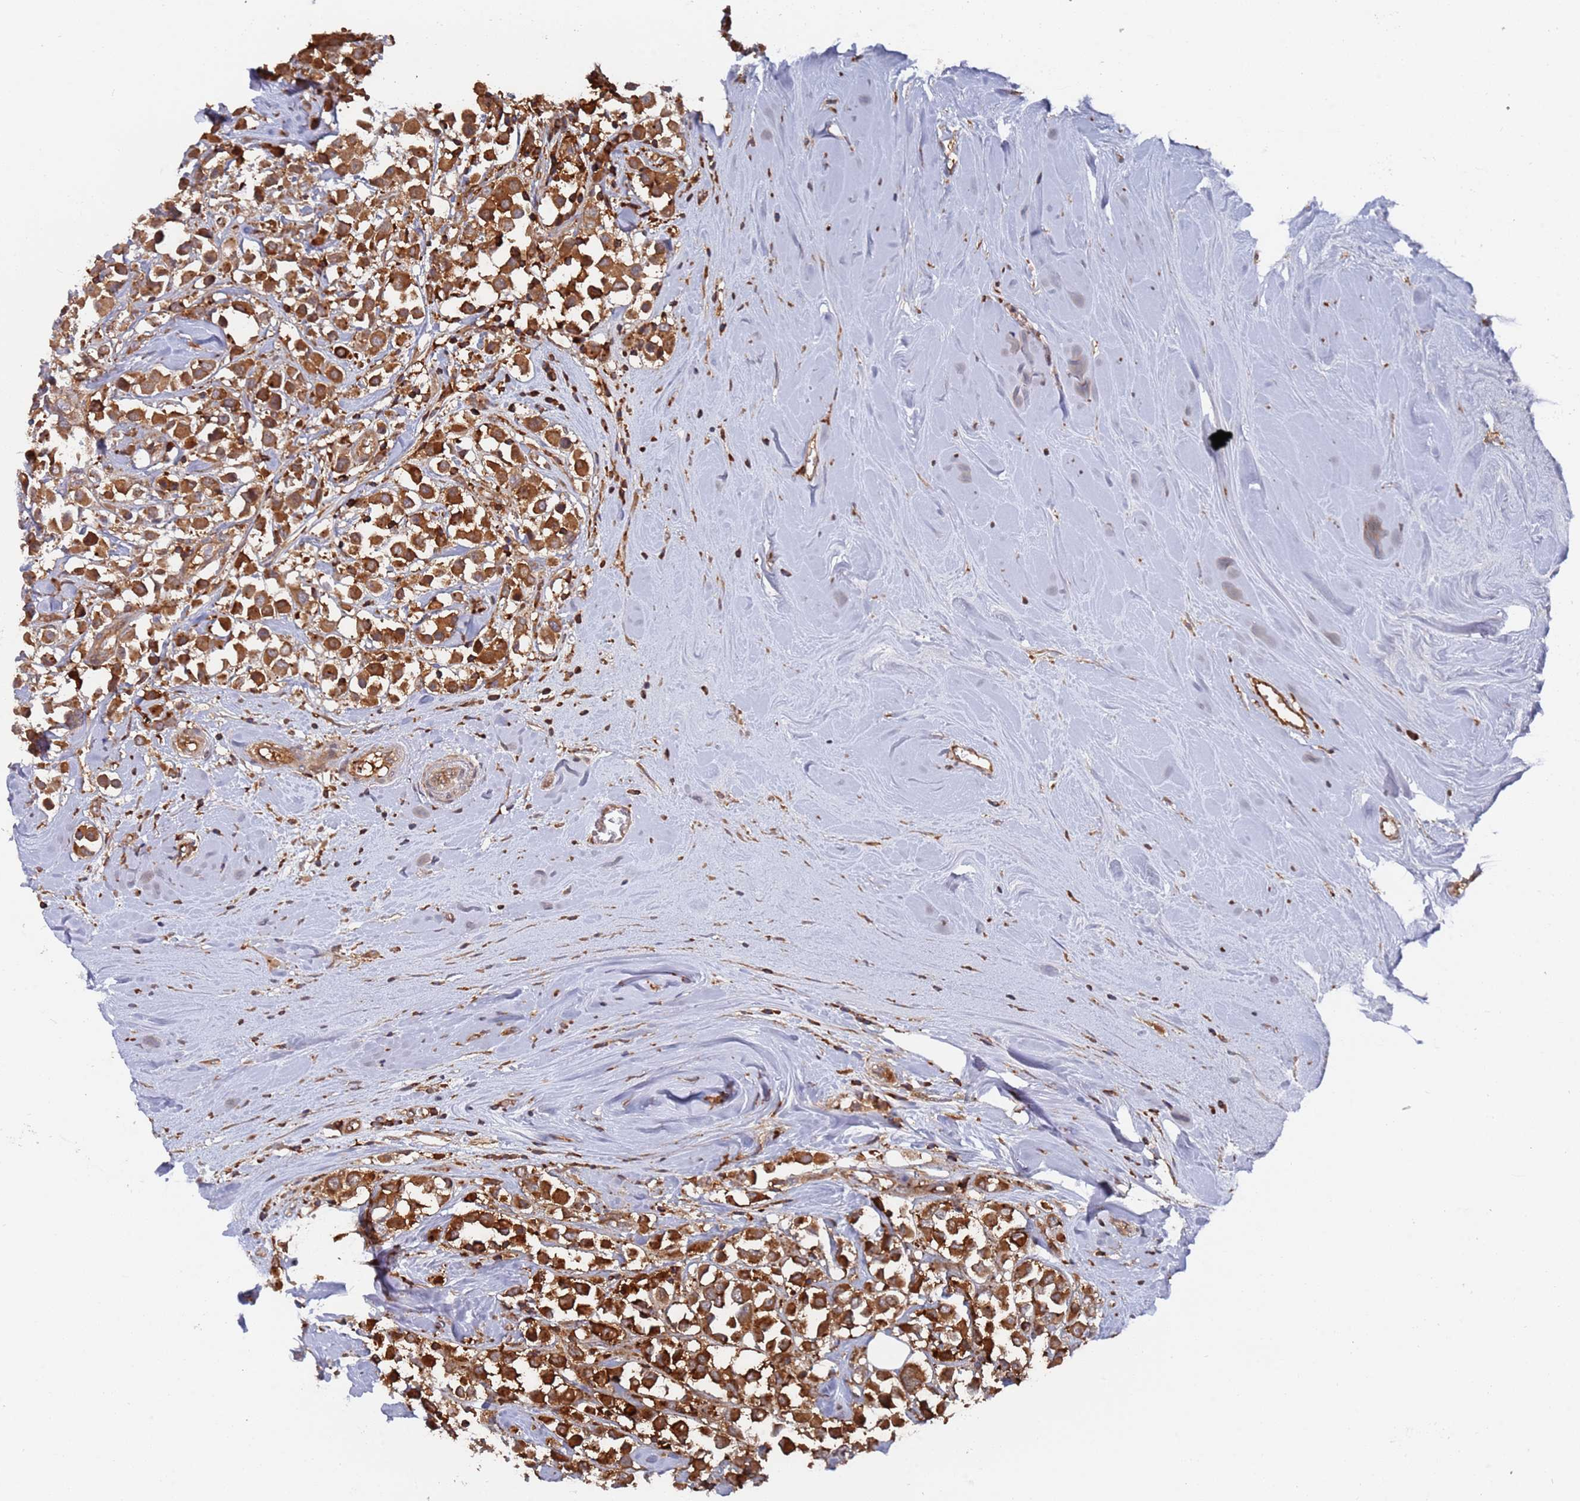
{"staining": {"intensity": "strong", "quantity": ">75%", "location": "cytoplasmic/membranous"}, "tissue": "breast cancer", "cell_type": "Tumor cells", "image_type": "cancer", "snomed": [{"axis": "morphology", "description": "Duct carcinoma"}, {"axis": "topography", "description": "Breast"}], "caption": "An image of breast cancer (invasive ductal carcinoma) stained for a protein shows strong cytoplasmic/membranous brown staining in tumor cells.", "gene": "DDX60", "patient": {"sex": "female", "age": 61}}